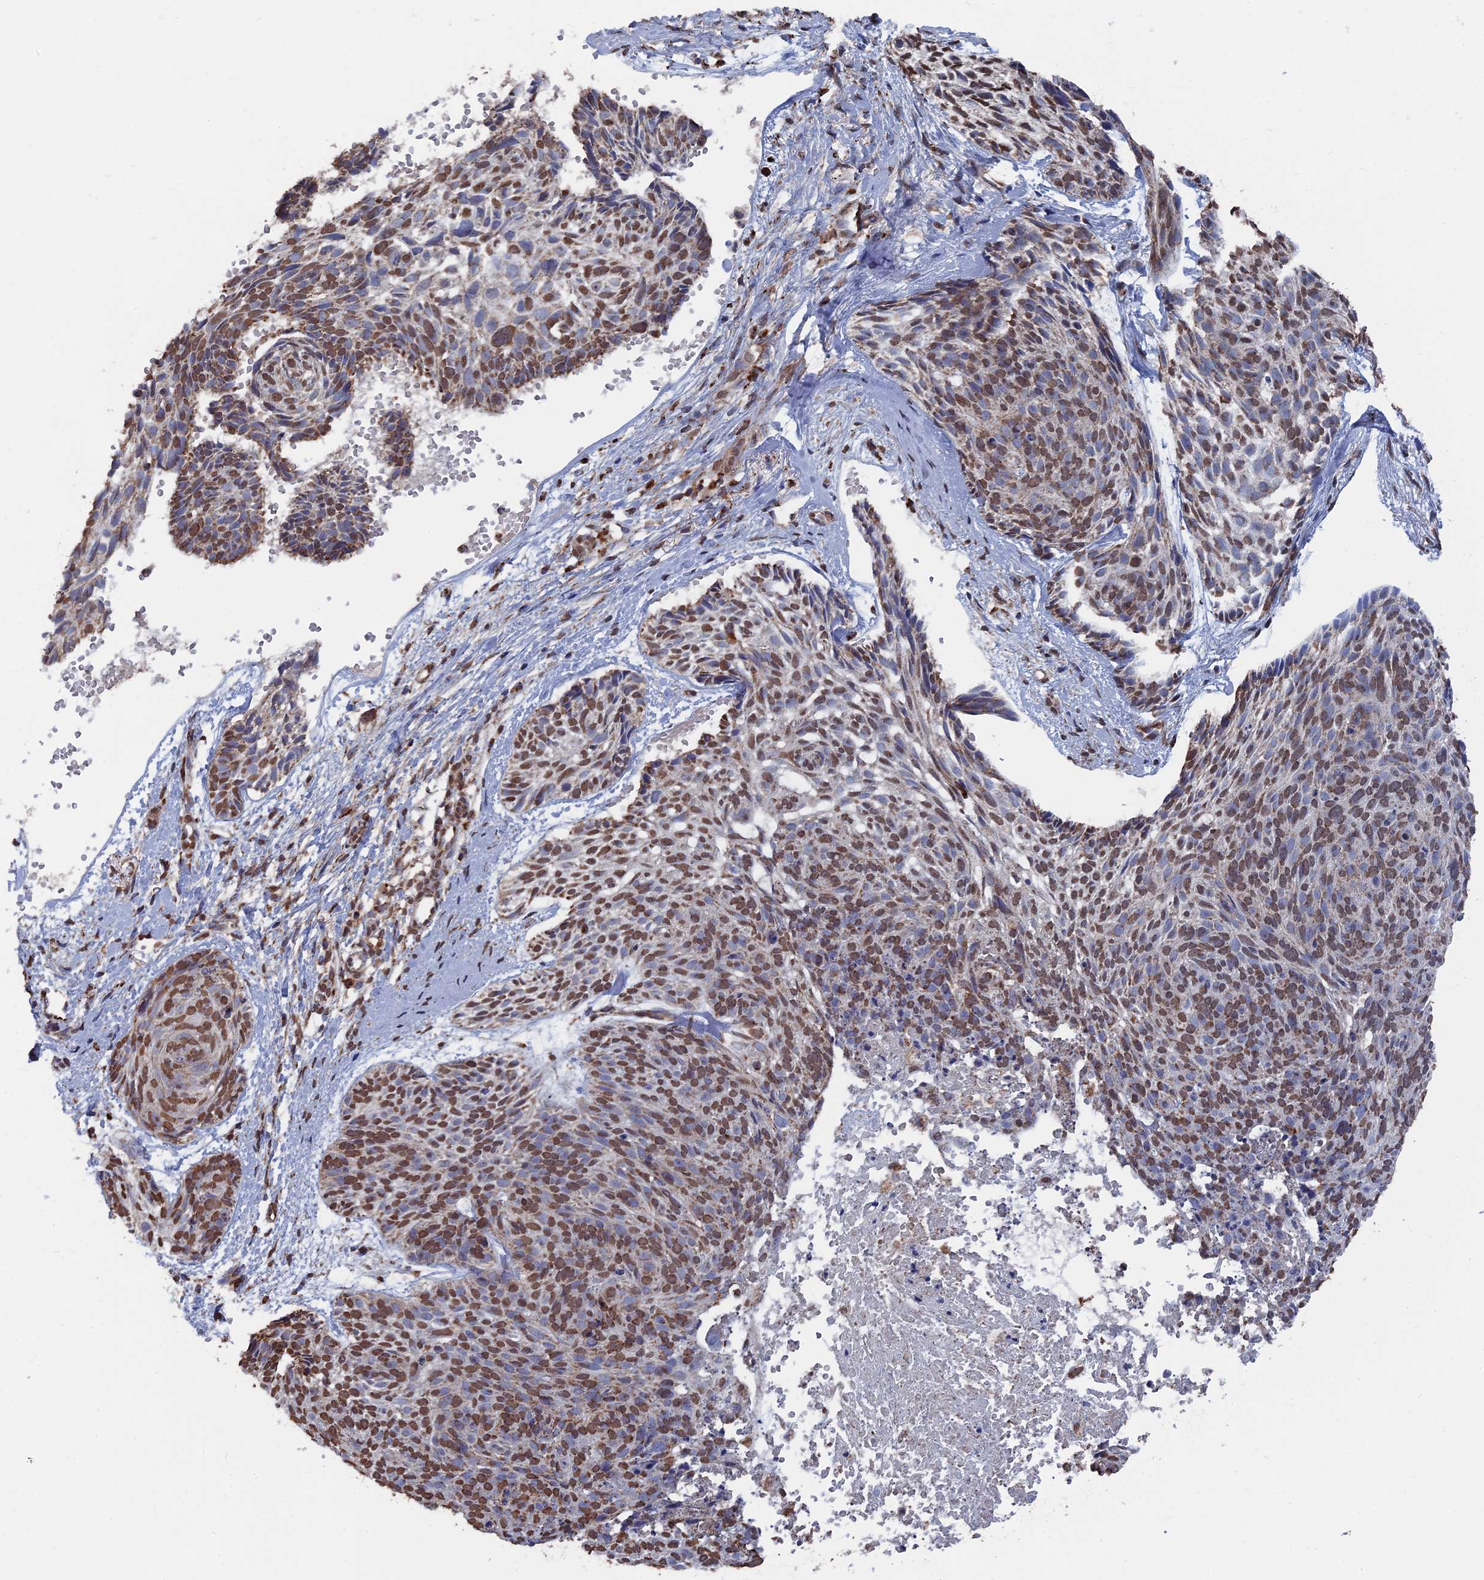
{"staining": {"intensity": "moderate", "quantity": ">75%", "location": "nuclear"}, "tissue": "skin cancer", "cell_type": "Tumor cells", "image_type": "cancer", "snomed": [{"axis": "morphology", "description": "Normal tissue, NOS"}, {"axis": "morphology", "description": "Basal cell carcinoma"}, {"axis": "topography", "description": "Skin"}], "caption": "Protein staining shows moderate nuclear positivity in about >75% of tumor cells in basal cell carcinoma (skin). (Brightfield microscopy of DAB IHC at high magnification).", "gene": "SMG9", "patient": {"sex": "male", "age": 66}}